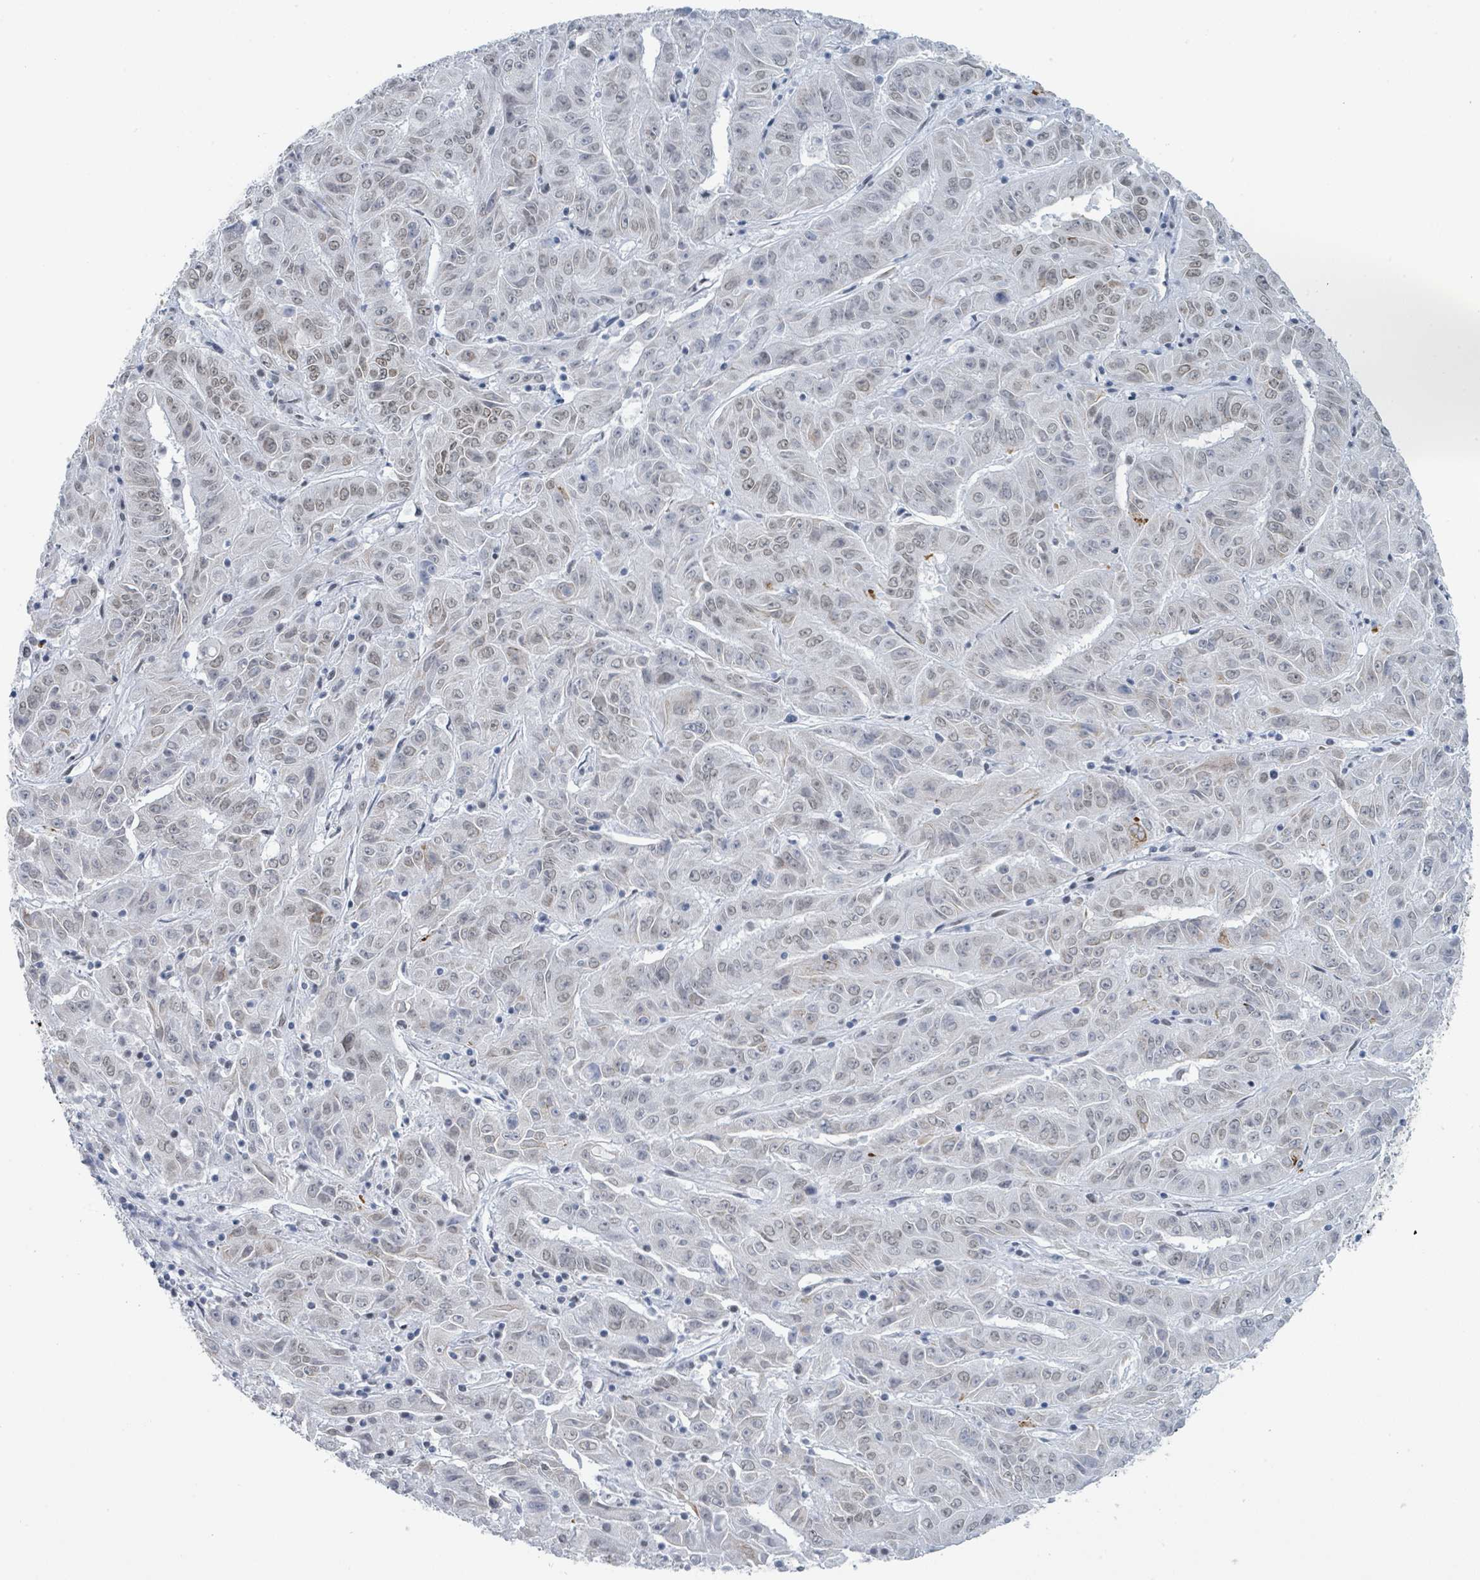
{"staining": {"intensity": "weak", "quantity": "<25%", "location": "nuclear"}, "tissue": "pancreatic cancer", "cell_type": "Tumor cells", "image_type": "cancer", "snomed": [{"axis": "morphology", "description": "Adenocarcinoma, NOS"}, {"axis": "topography", "description": "Pancreas"}], "caption": "Human pancreatic adenocarcinoma stained for a protein using IHC demonstrates no expression in tumor cells.", "gene": "EHMT2", "patient": {"sex": "male", "age": 63}}